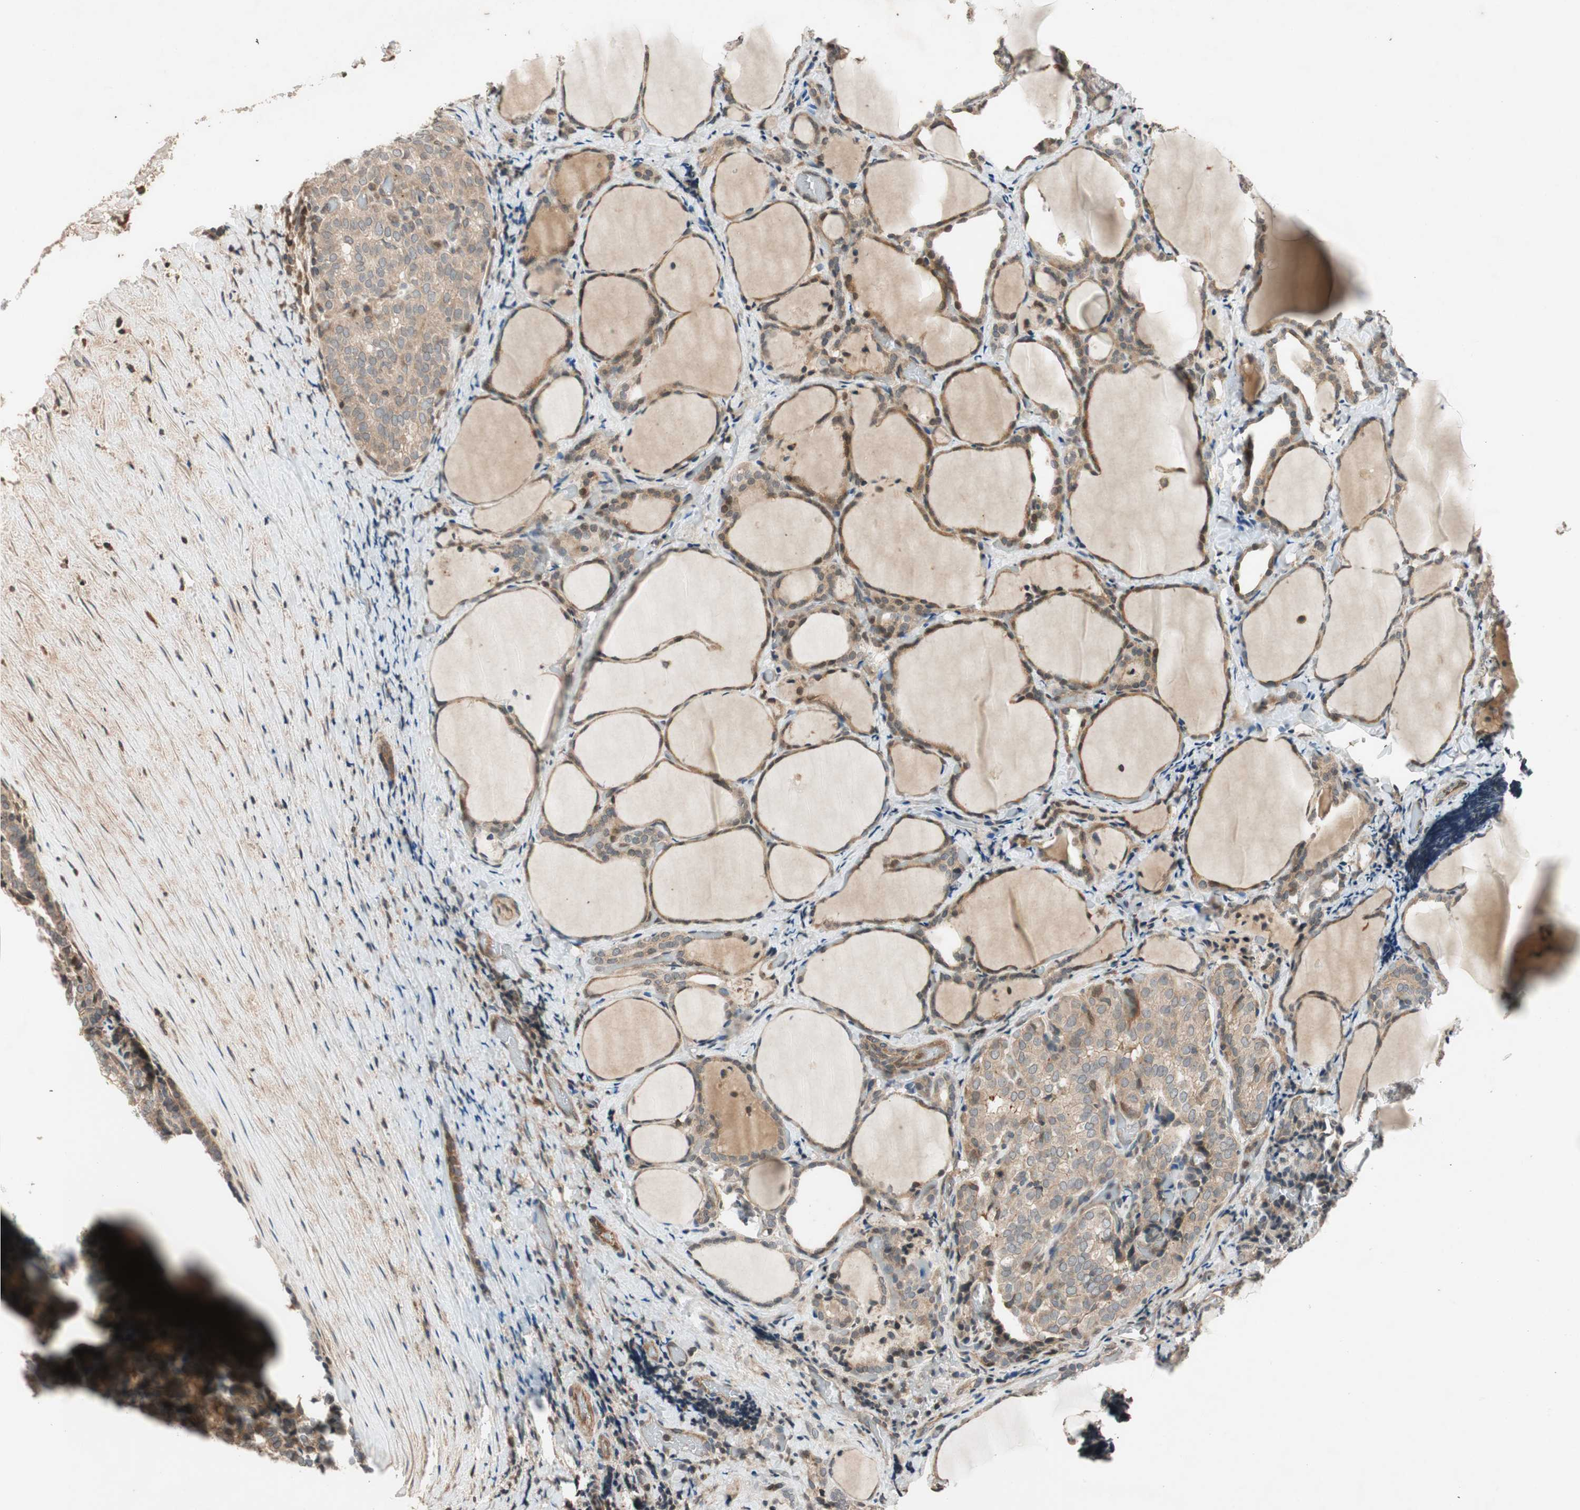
{"staining": {"intensity": "weak", "quantity": ">75%", "location": "cytoplasmic/membranous"}, "tissue": "thyroid cancer", "cell_type": "Tumor cells", "image_type": "cancer", "snomed": [{"axis": "morphology", "description": "Normal tissue, NOS"}, {"axis": "morphology", "description": "Papillary adenocarcinoma, NOS"}, {"axis": "topography", "description": "Thyroid gland"}], "caption": "Papillary adenocarcinoma (thyroid) tissue demonstrates weak cytoplasmic/membranous positivity in approximately >75% of tumor cells", "gene": "GCLM", "patient": {"sex": "female", "age": 30}}